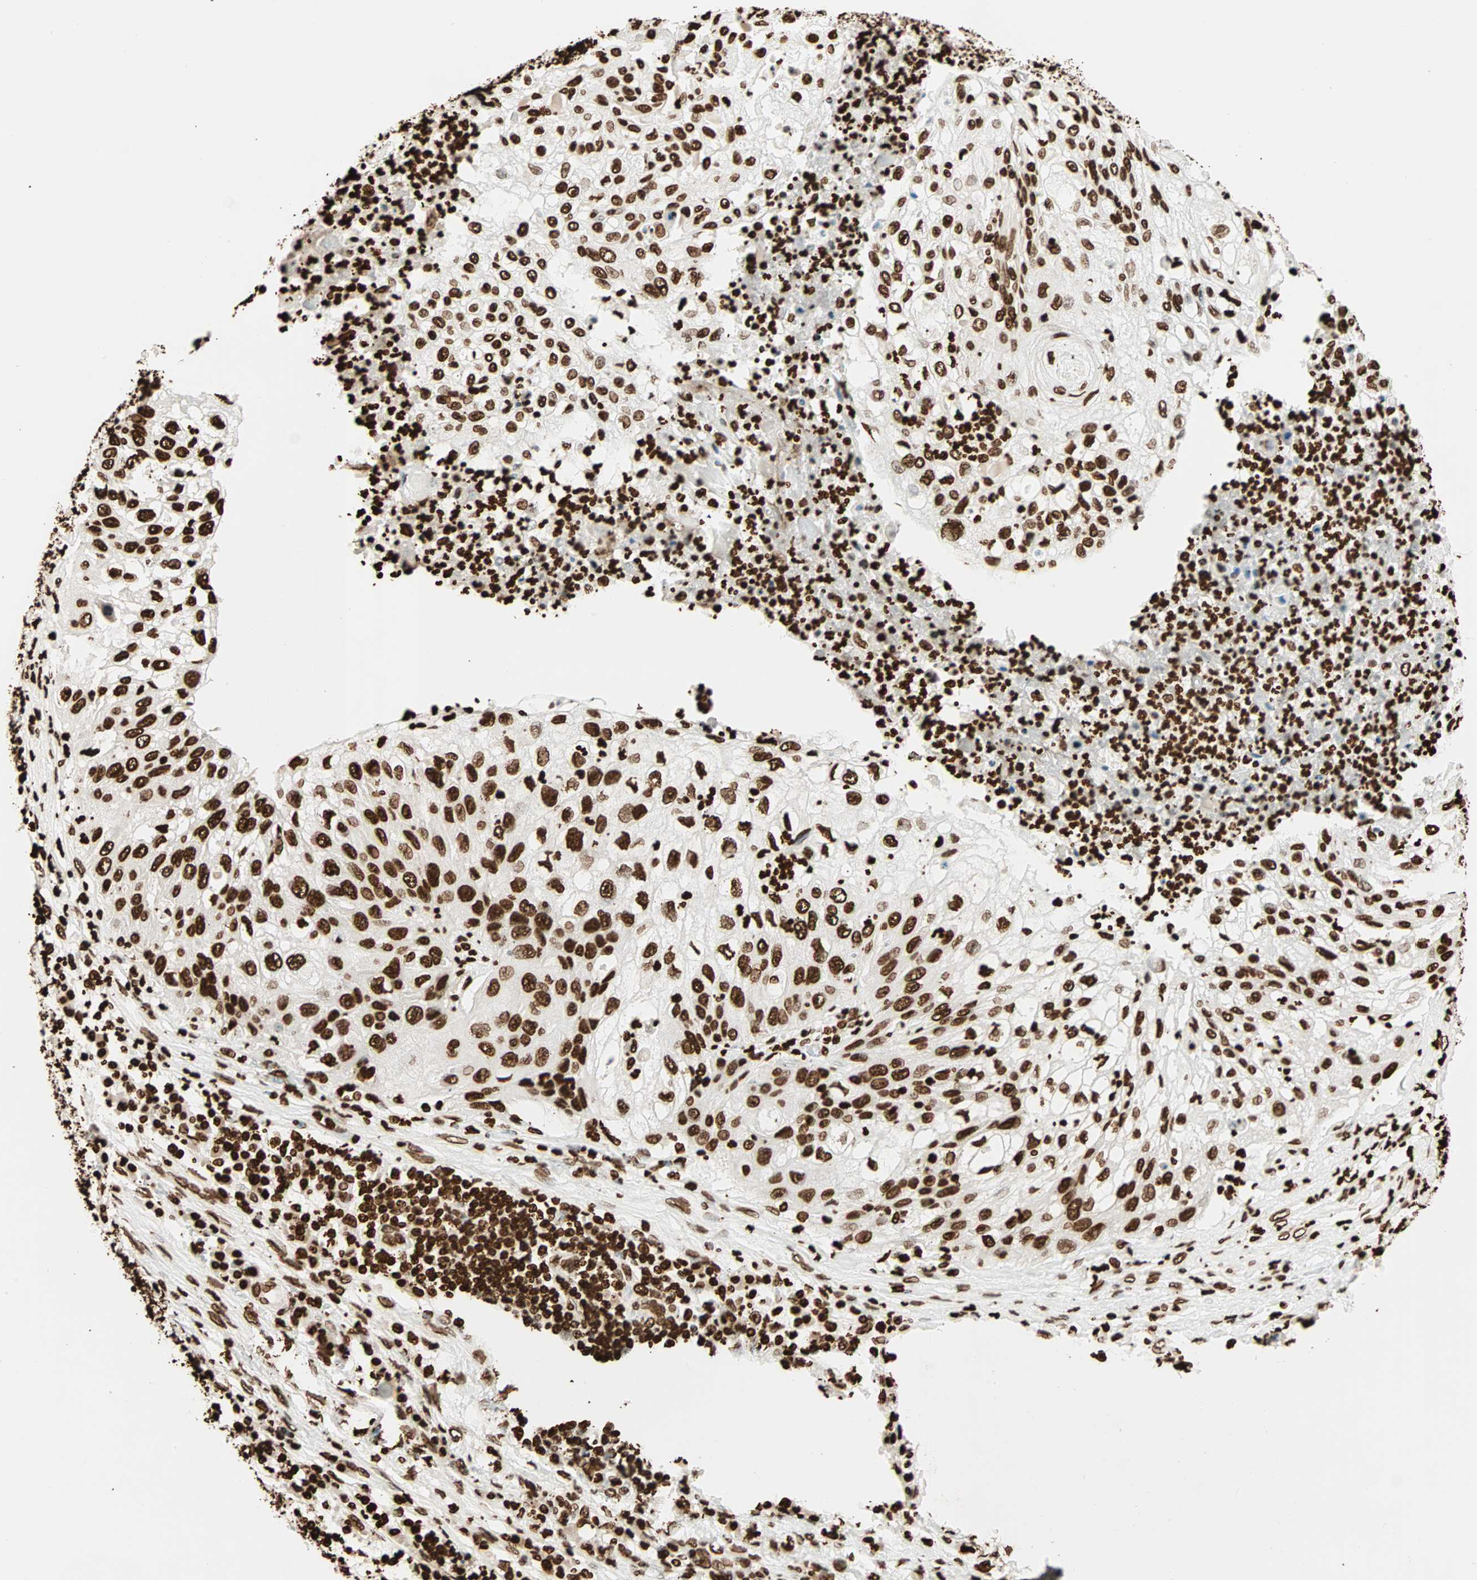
{"staining": {"intensity": "strong", "quantity": ">75%", "location": "nuclear"}, "tissue": "lung cancer", "cell_type": "Tumor cells", "image_type": "cancer", "snomed": [{"axis": "morphology", "description": "Inflammation, NOS"}, {"axis": "morphology", "description": "Squamous cell carcinoma, NOS"}, {"axis": "topography", "description": "Lymph node"}, {"axis": "topography", "description": "Soft tissue"}, {"axis": "topography", "description": "Lung"}], "caption": "Squamous cell carcinoma (lung) stained with a protein marker reveals strong staining in tumor cells.", "gene": "GLI2", "patient": {"sex": "male", "age": 66}}